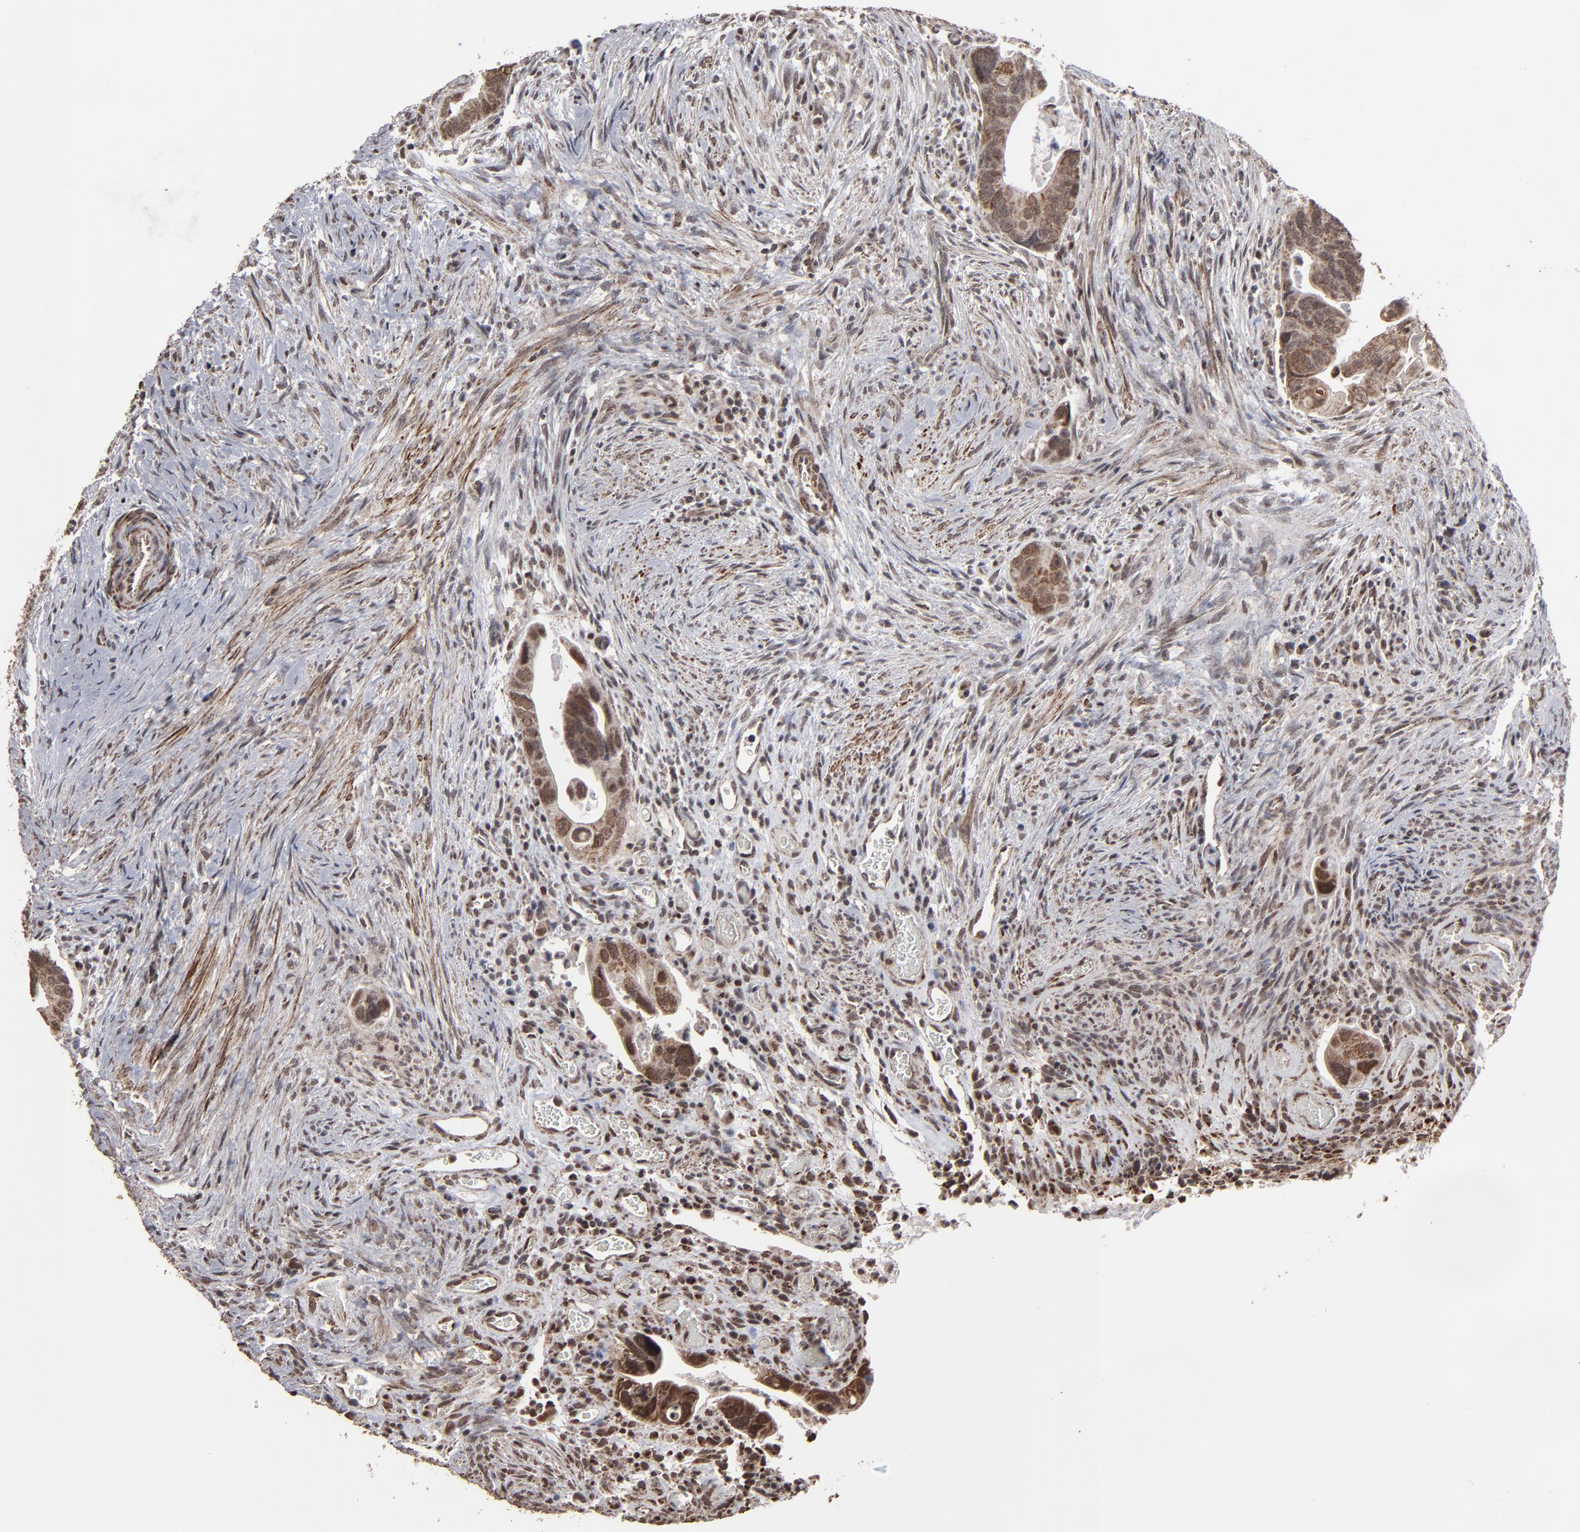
{"staining": {"intensity": "moderate", "quantity": ">75%", "location": "cytoplasmic/membranous,nuclear"}, "tissue": "colorectal cancer", "cell_type": "Tumor cells", "image_type": "cancer", "snomed": [{"axis": "morphology", "description": "Adenocarcinoma, NOS"}, {"axis": "topography", "description": "Rectum"}], "caption": "IHC photomicrograph of colorectal cancer (adenocarcinoma) stained for a protein (brown), which reveals medium levels of moderate cytoplasmic/membranous and nuclear staining in about >75% of tumor cells.", "gene": "BNIP3", "patient": {"sex": "male", "age": 53}}